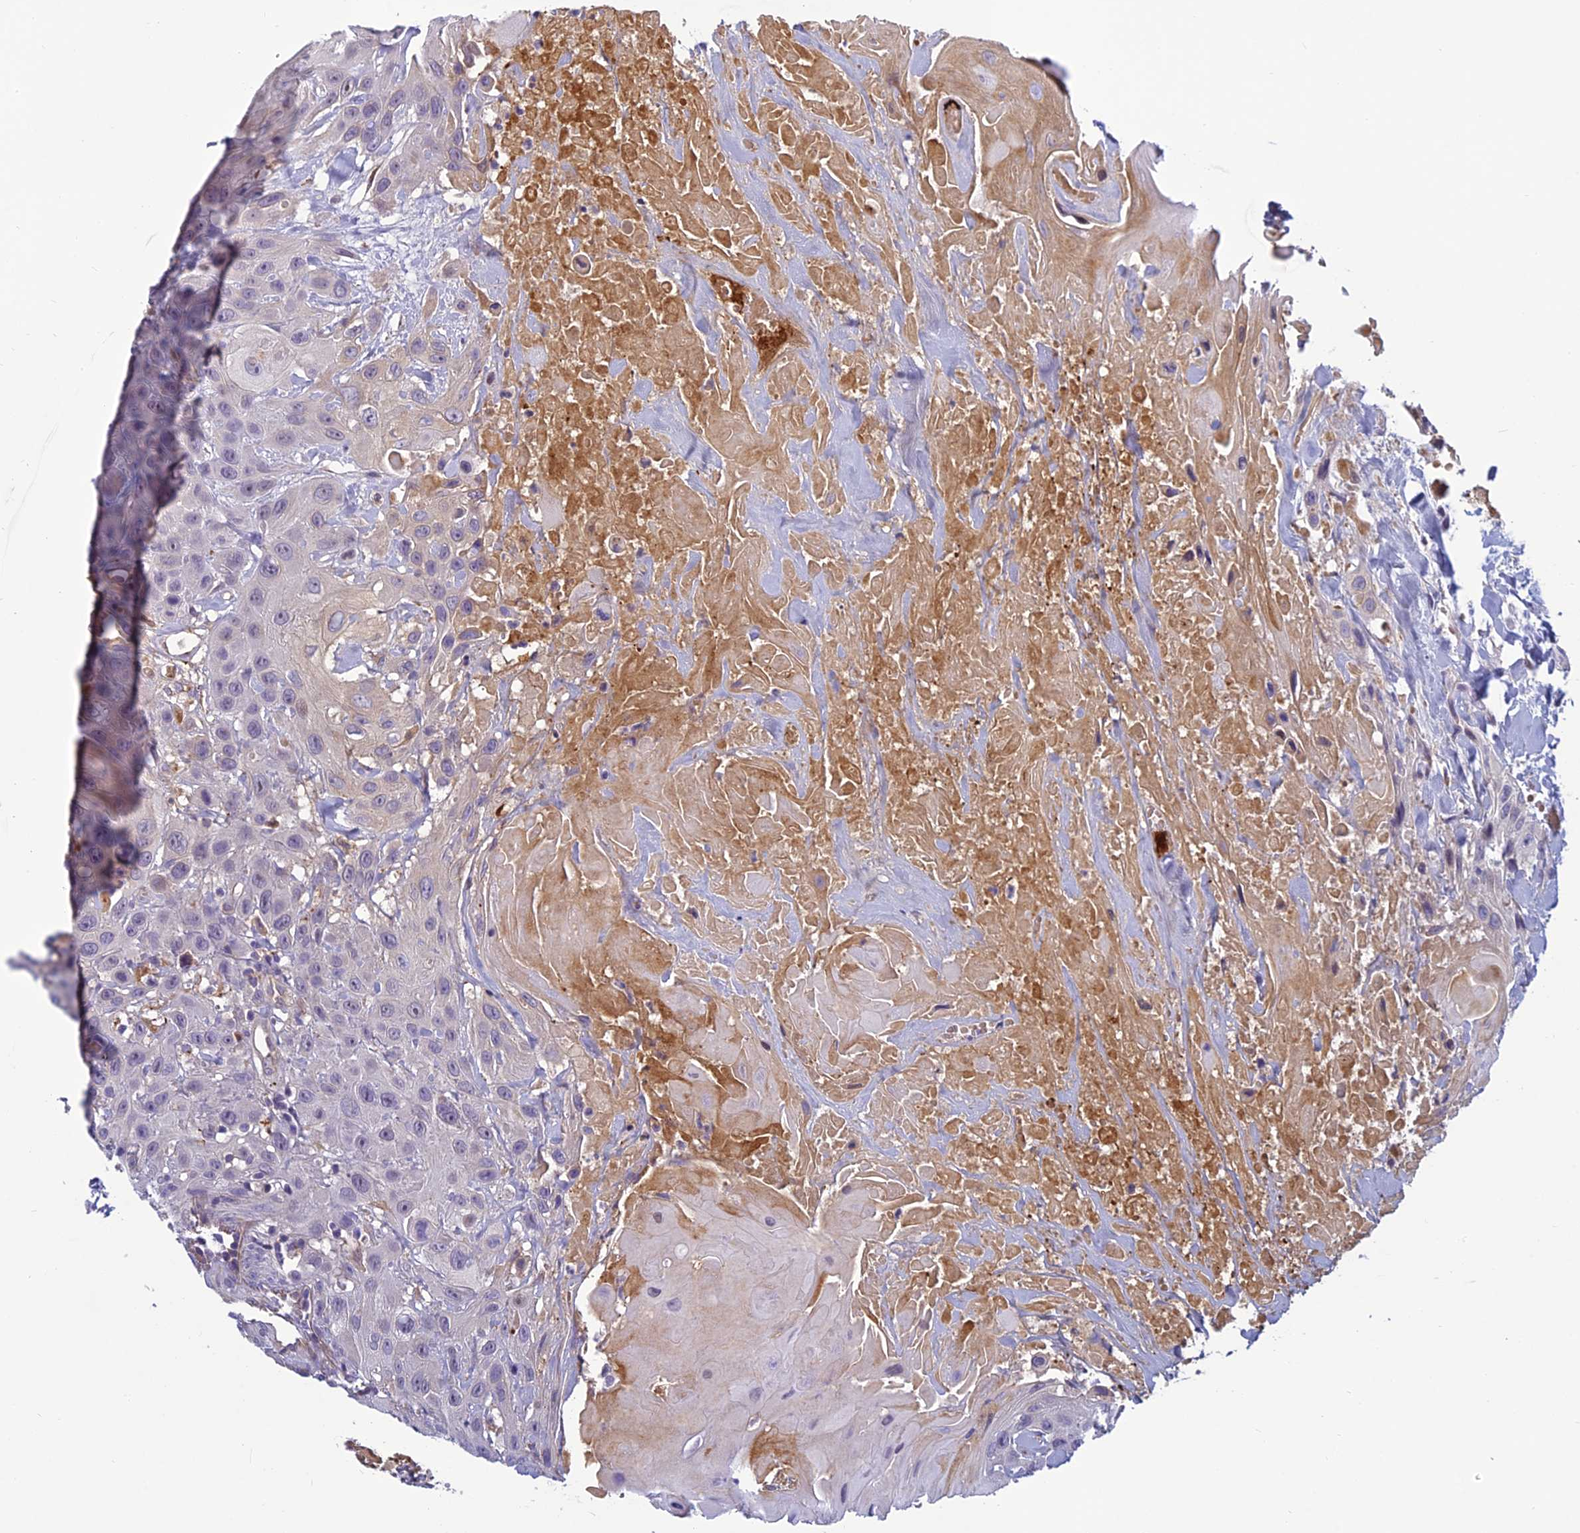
{"staining": {"intensity": "negative", "quantity": "none", "location": "none"}, "tissue": "head and neck cancer", "cell_type": "Tumor cells", "image_type": "cancer", "snomed": [{"axis": "morphology", "description": "Squamous cell carcinoma, NOS"}, {"axis": "topography", "description": "Head-Neck"}], "caption": "IHC of head and neck cancer displays no positivity in tumor cells.", "gene": "CLEC11A", "patient": {"sex": "male", "age": 81}}